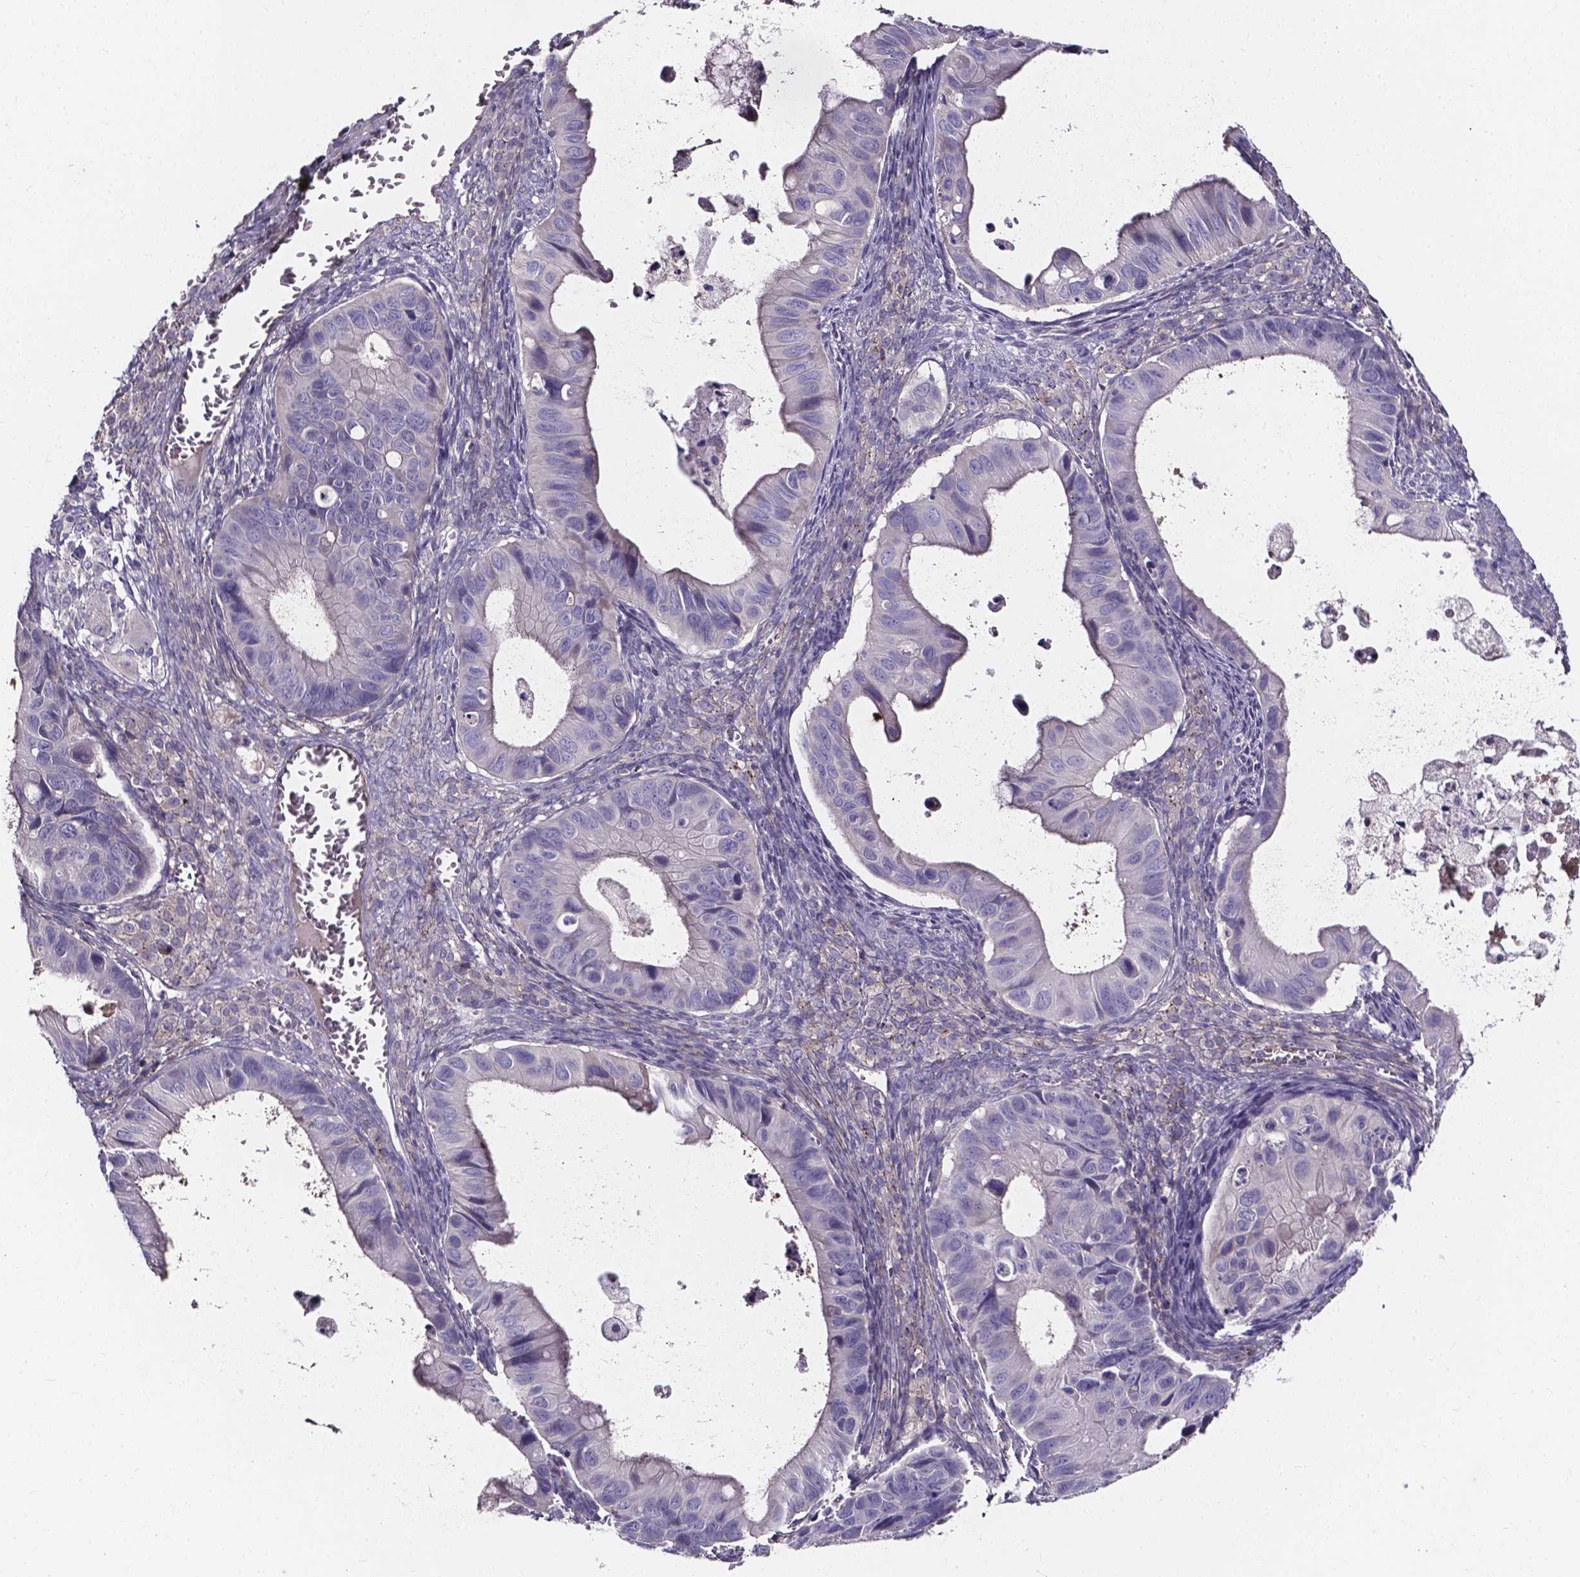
{"staining": {"intensity": "negative", "quantity": "none", "location": "none"}, "tissue": "ovarian cancer", "cell_type": "Tumor cells", "image_type": "cancer", "snomed": [{"axis": "morphology", "description": "Cystadenocarcinoma, mucinous, NOS"}, {"axis": "topography", "description": "Ovary"}], "caption": "There is no significant positivity in tumor cells of ovarian cancer. Brightfield microscopy of immunohistochemistry (IHC) stained with DAB (3,3'-diaminobenzidine) (brown) and hematoxylin (blue), captured at high magnification.", "gene": "SPOCD1", "patient": {"sex": "female", "age": 64}}